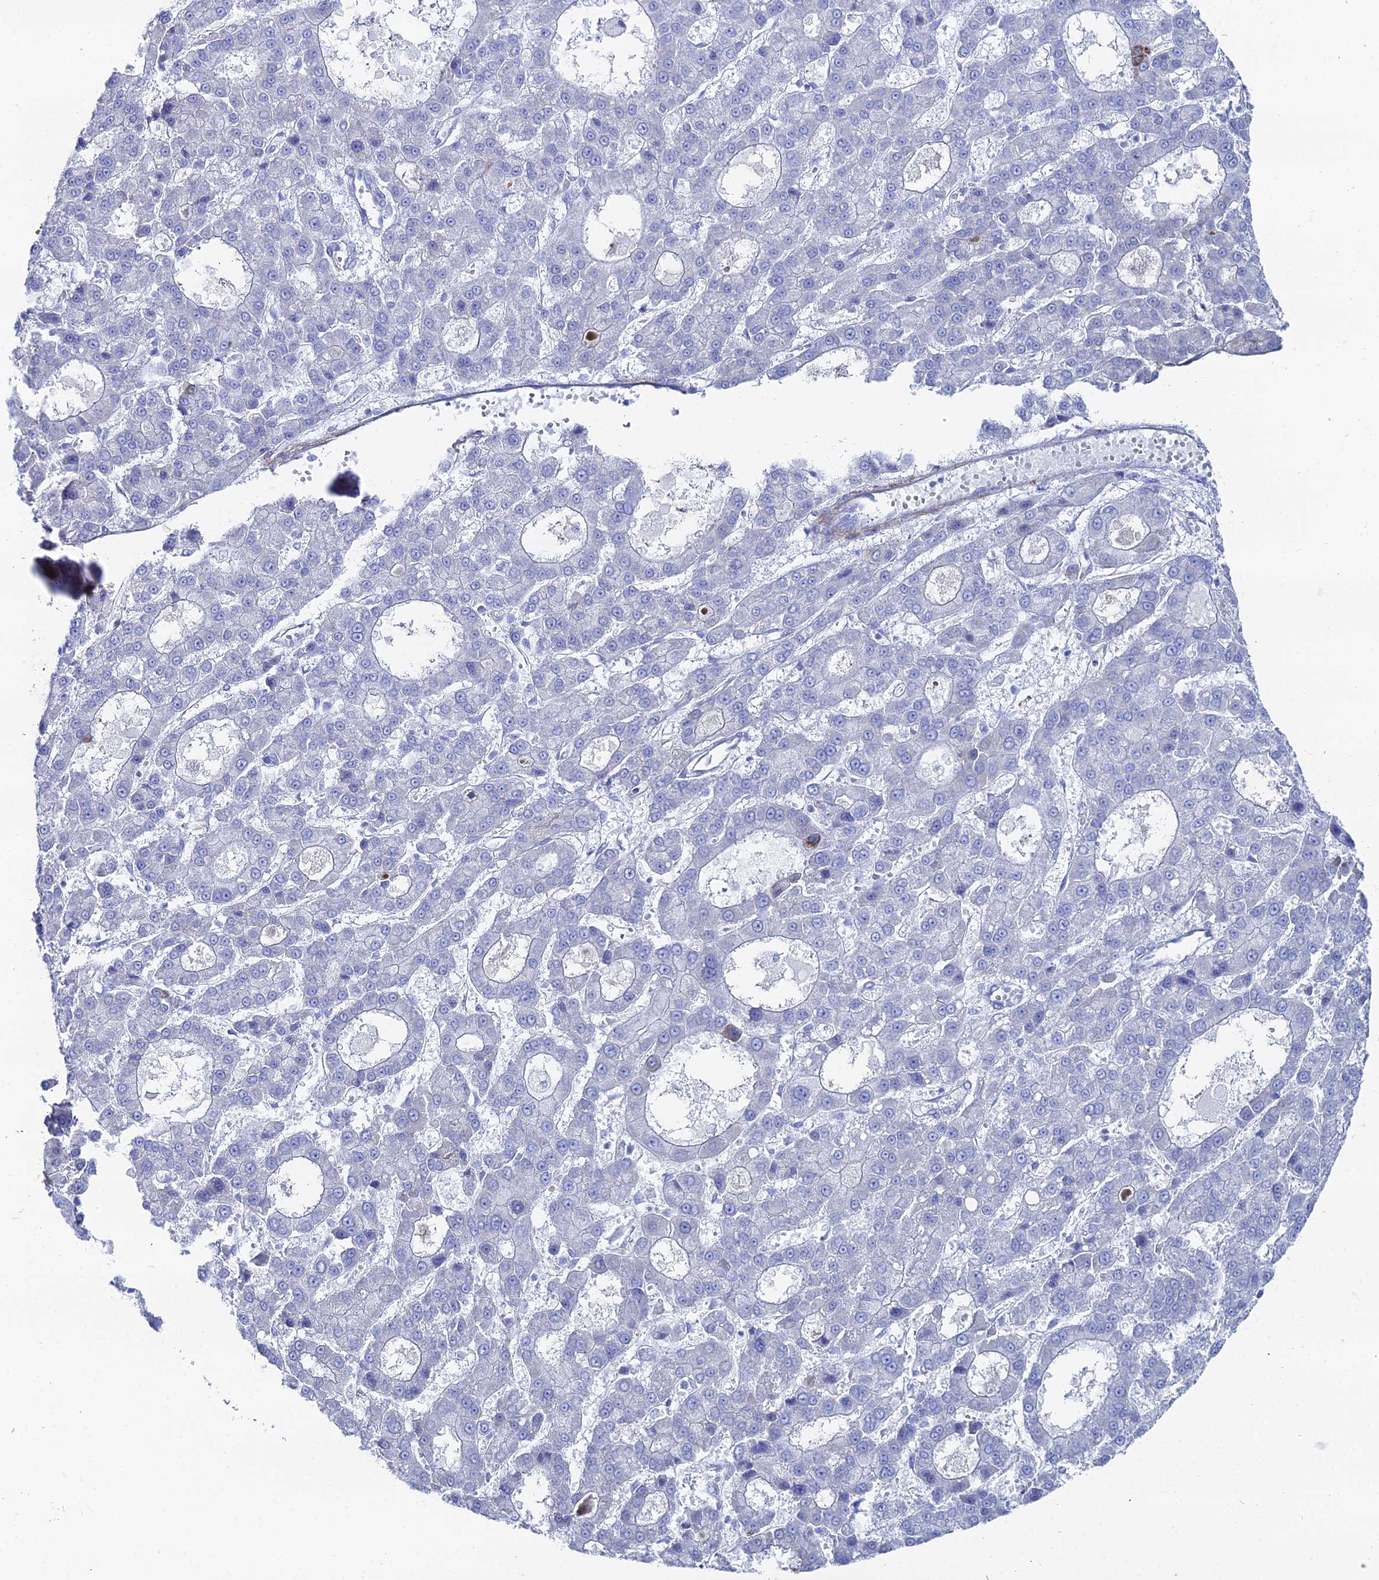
{"staining": {"intensity": "negative", "quantity": "none", "location": "none"}, "tissue": "liver cancer", "cell_type": "Tumor cells", "image_type": "cancer", "snomed": [{"axis": "morphology", "description": "Carcinoma, Hepatocellular, NOS"}, {"axis": "topography", "description": "Liver"}], "caption": "Micrograph shows no protein positivity in tumor cells of hepatocellular carcinoma (liver) tissue.", "gene": "DHX34", "patient": {"sex": "male", "age": 70}}